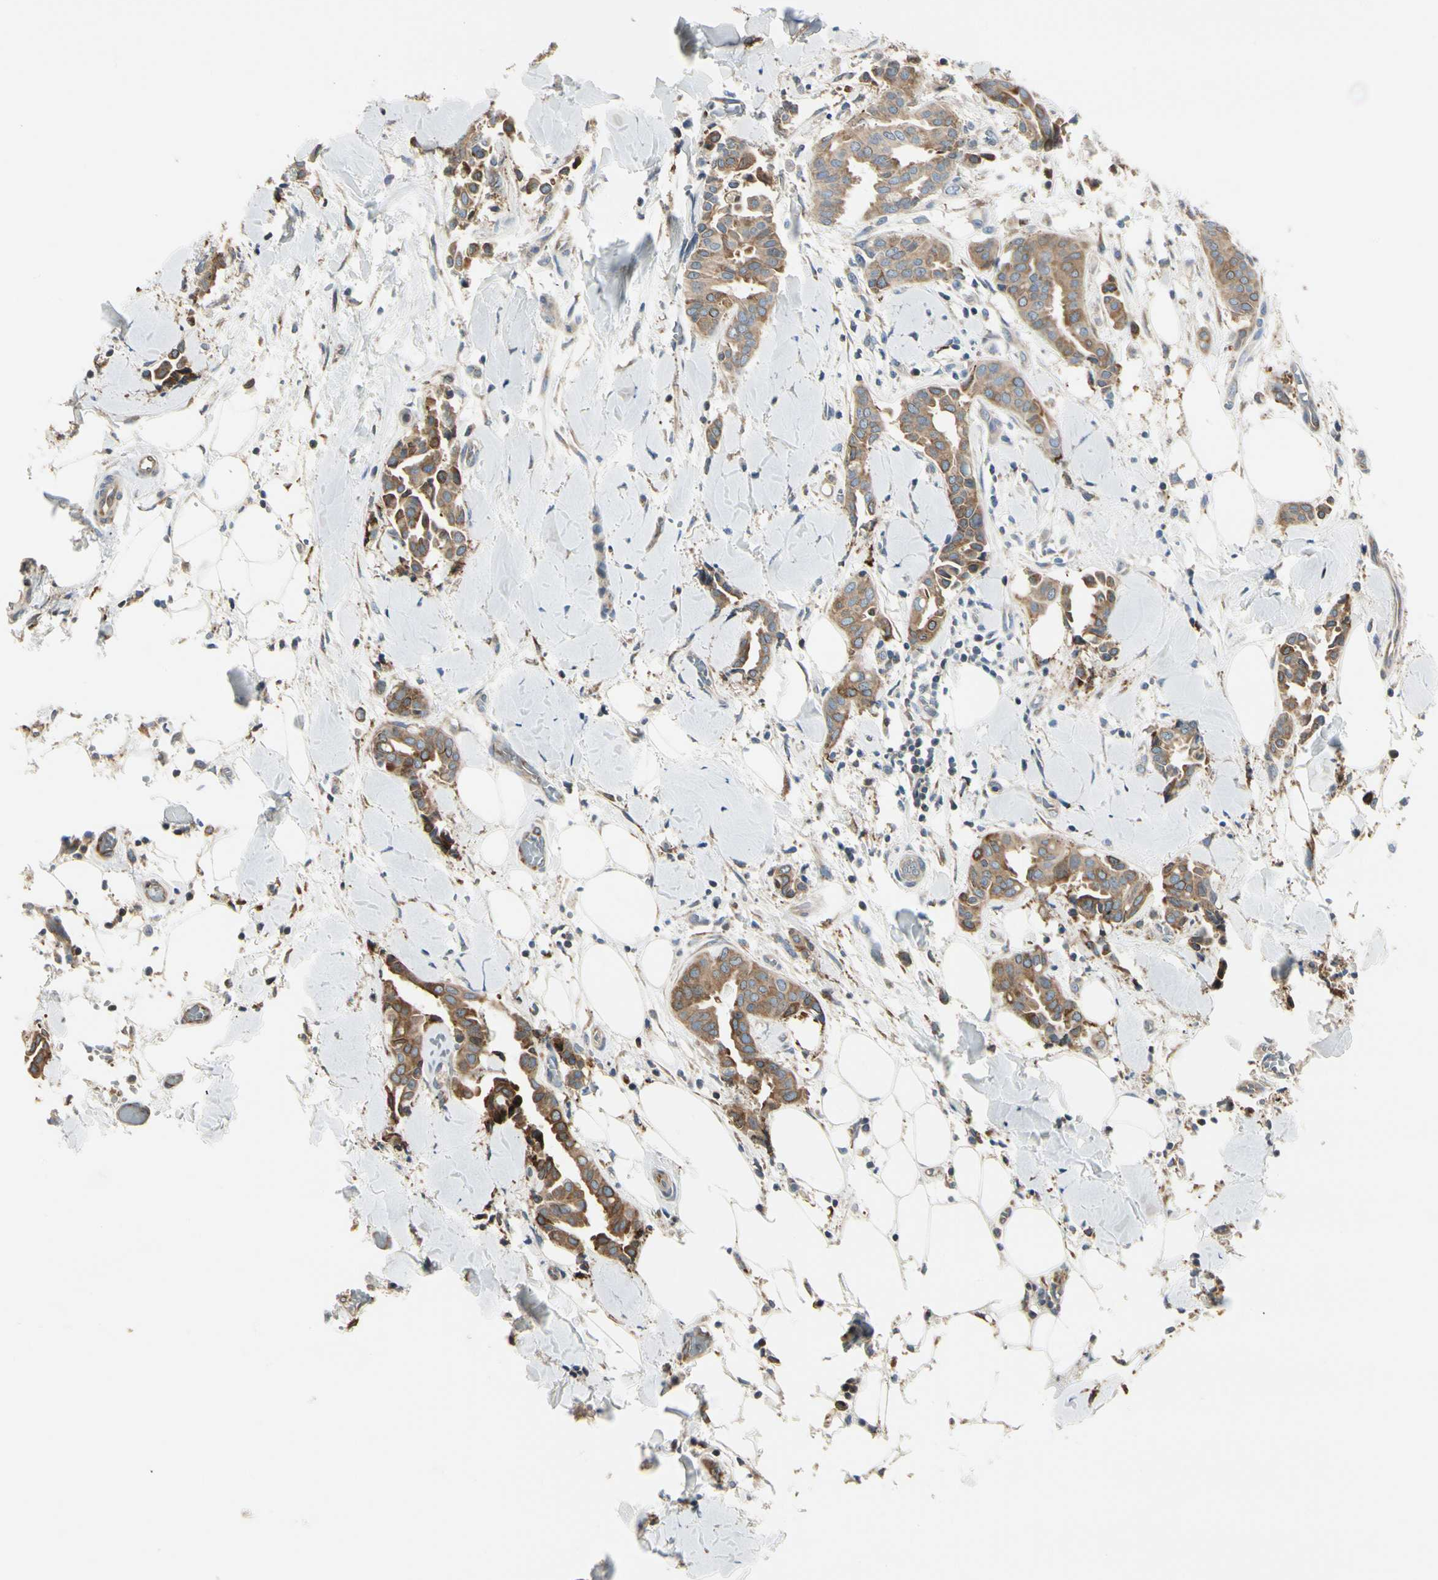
{"staining": {"intensity": "moderate", "quantity": ">75%", "location": "cytoplasmic/membranous"}, "tissue": "head and neck cancer", "cell_type": "Tumor cells", "image_type": "cancer", "snomed": [{"axis": "morphology", "description": "Adenocarcinoma, NOS"}, {"axis": "topography", "description": "Salivary gland"}, {"axis": "topography", "description": "Head-Neck"}], "caption": "Brown immunohistochemical staining in human adenocarcinoma (head and neck) shows moderate cytoplasmic/membranous expression in about >75% of tumor cells. (DAB (3,3'-diaminobenzidine) IHC, brown staining for protein, blue staining for nuclei).", "gene": "NUCB2", "patient": {"sex": "female", "age": 59}}